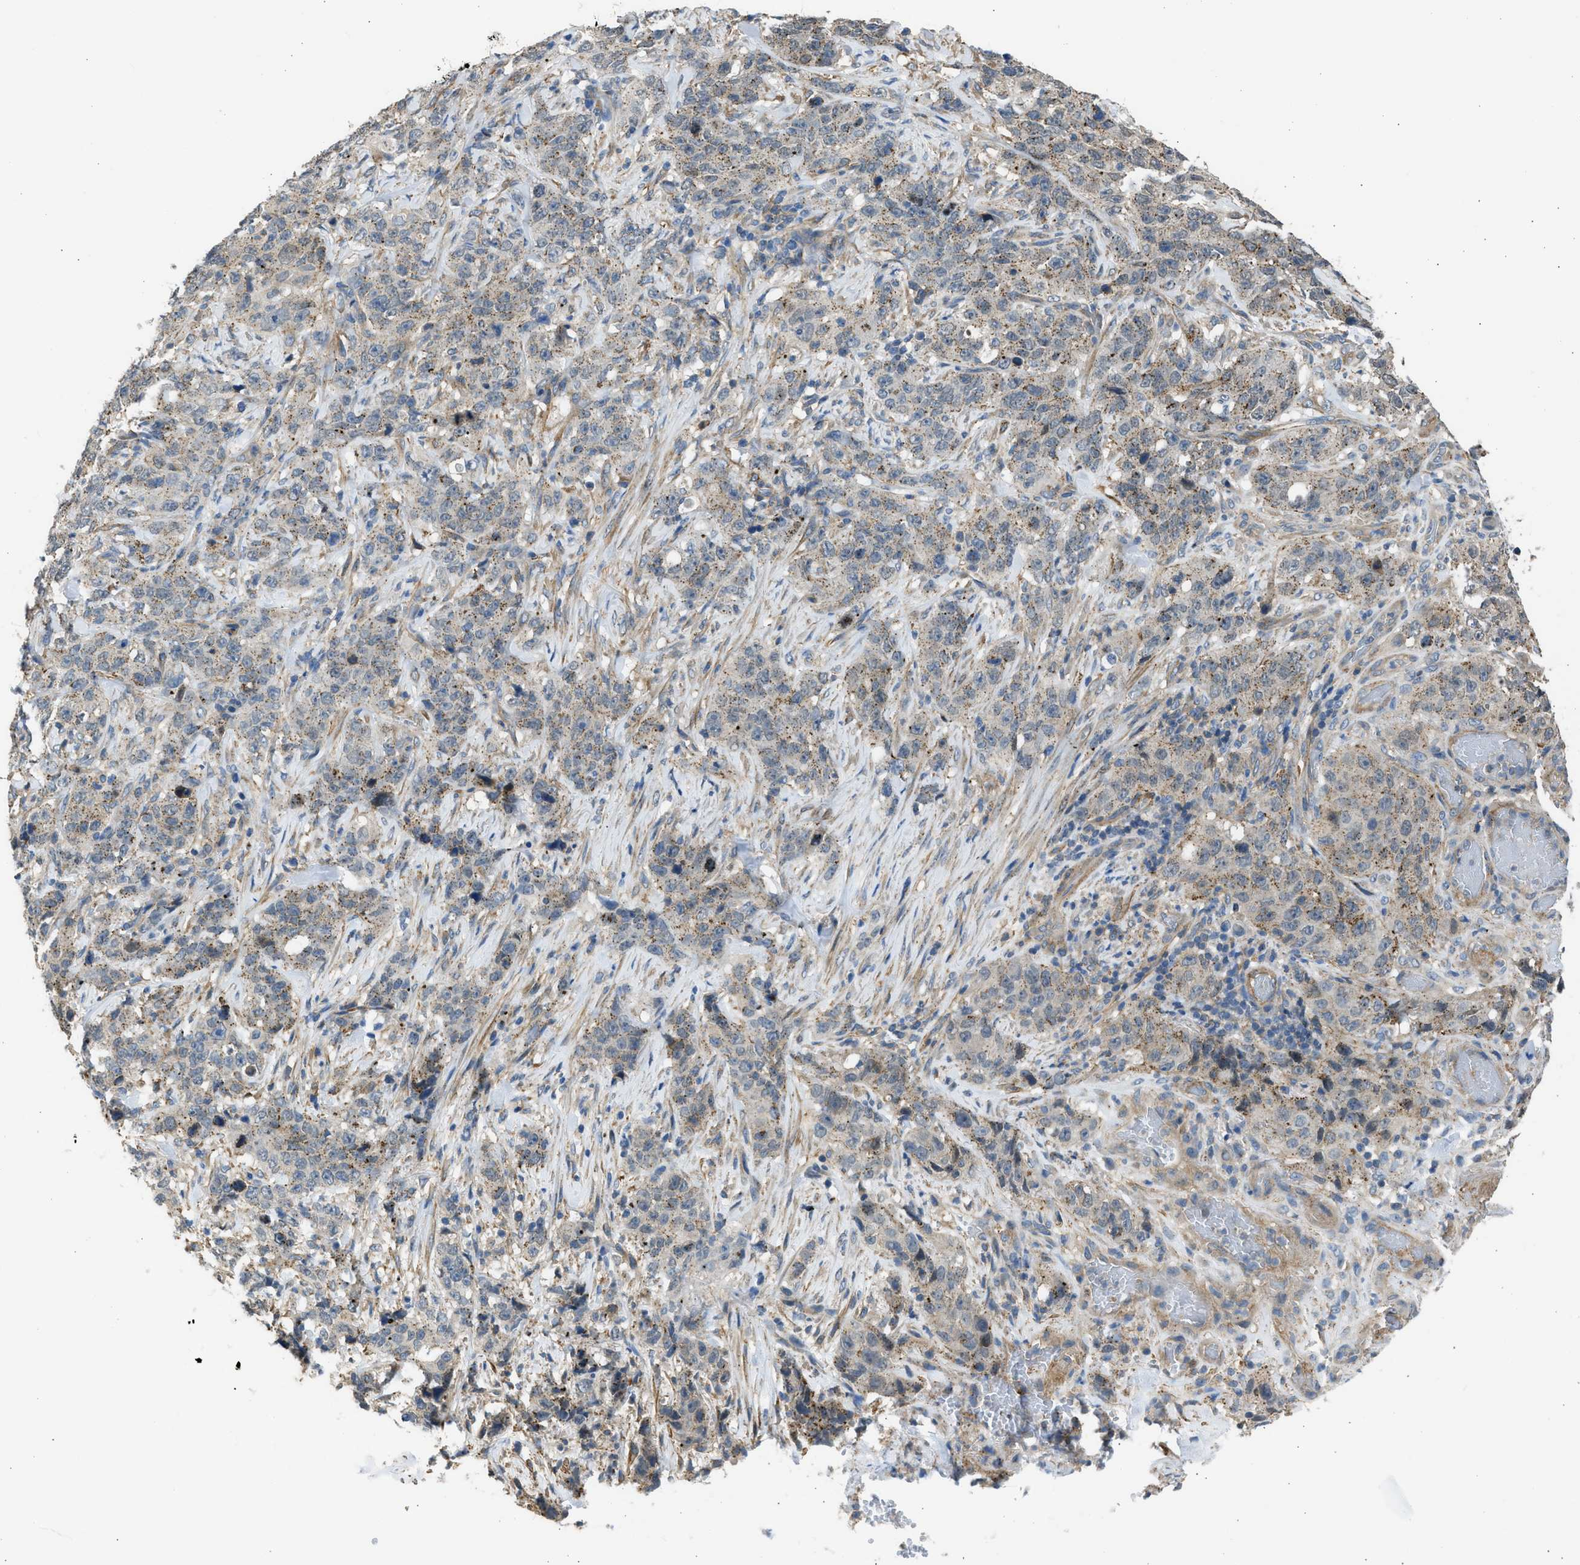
{"staining": {"intensity": "weak", "quantity": ">75%", "location": "cytoplasmic/membranous"}, "tissue": "stomach cancer", "cell_type": "Tumor cells", "image_type": "cancer", "snomed": [{"axis": "morphology", "description": "Adenocarcinoma, NOS"}, {"axis": "topography", "description": "Stomach"}], "caption": "Stomach cancer (adenocarcinoma) was stained to show a protein in brown. There is low levels of weak cytoplasmic/membranous staining in approximately >75% of tumor cells. The protein of interest is shown in brown color, while the nuclei are stained blue.", "gene": "PCNX3", "patient": {"sex": "male", "age": 48}}